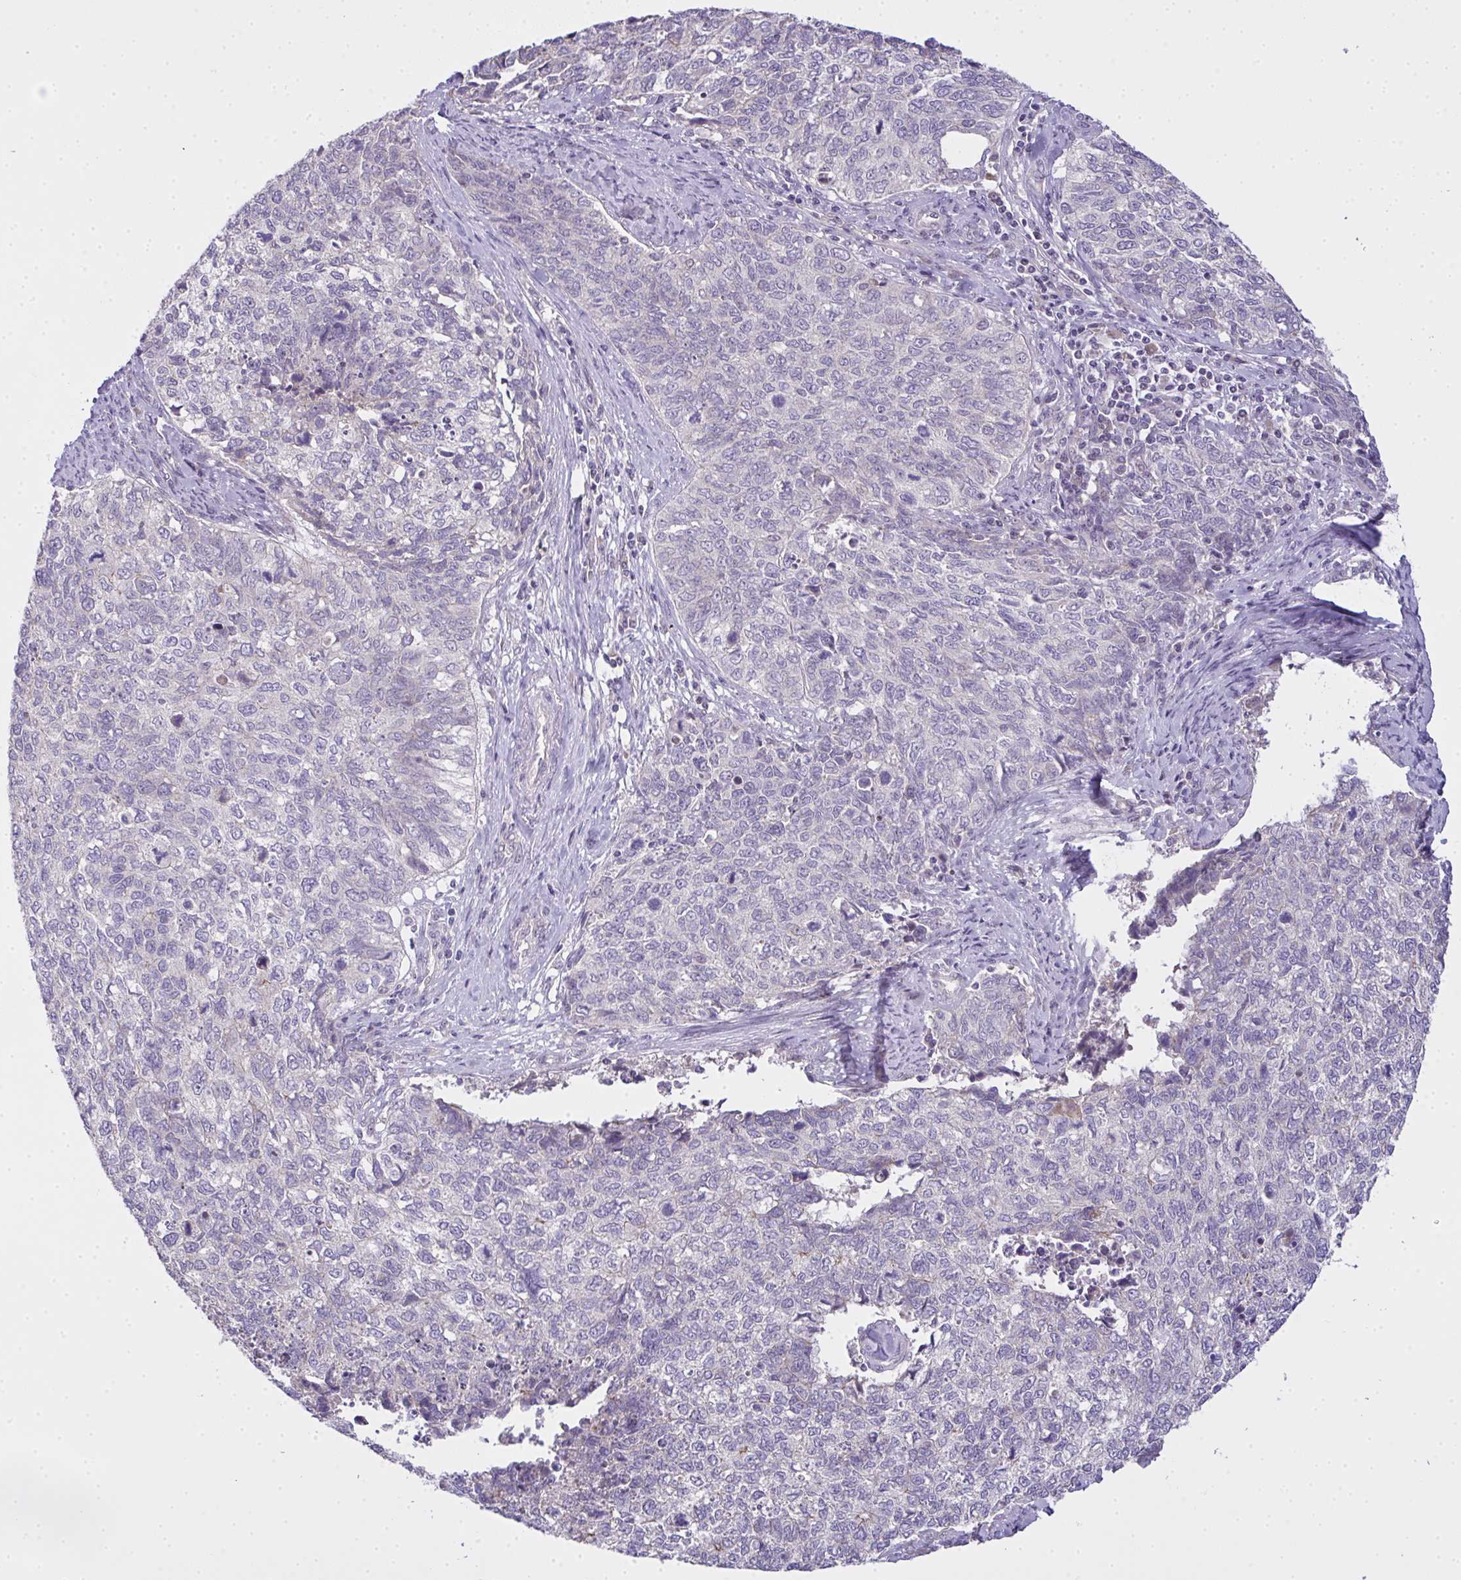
{"staining": {"intensity": "negative", "quantity": "none", "location": "none"}, "tissue": "cervical cancer", "cell_type": "Tumor cells", "image_type": "cancer", "snomed": [{"axis": "morphology", "description": "Adenocarcinoma, NOS"}, {"axis": "topography", "description": "Cervix"}], "caption": "A photomicrograph of human cervical cancer is negative for staining in tumor cells.", "gene": "NT5C1A", "patient": {"sex": "female", "age": 63}}